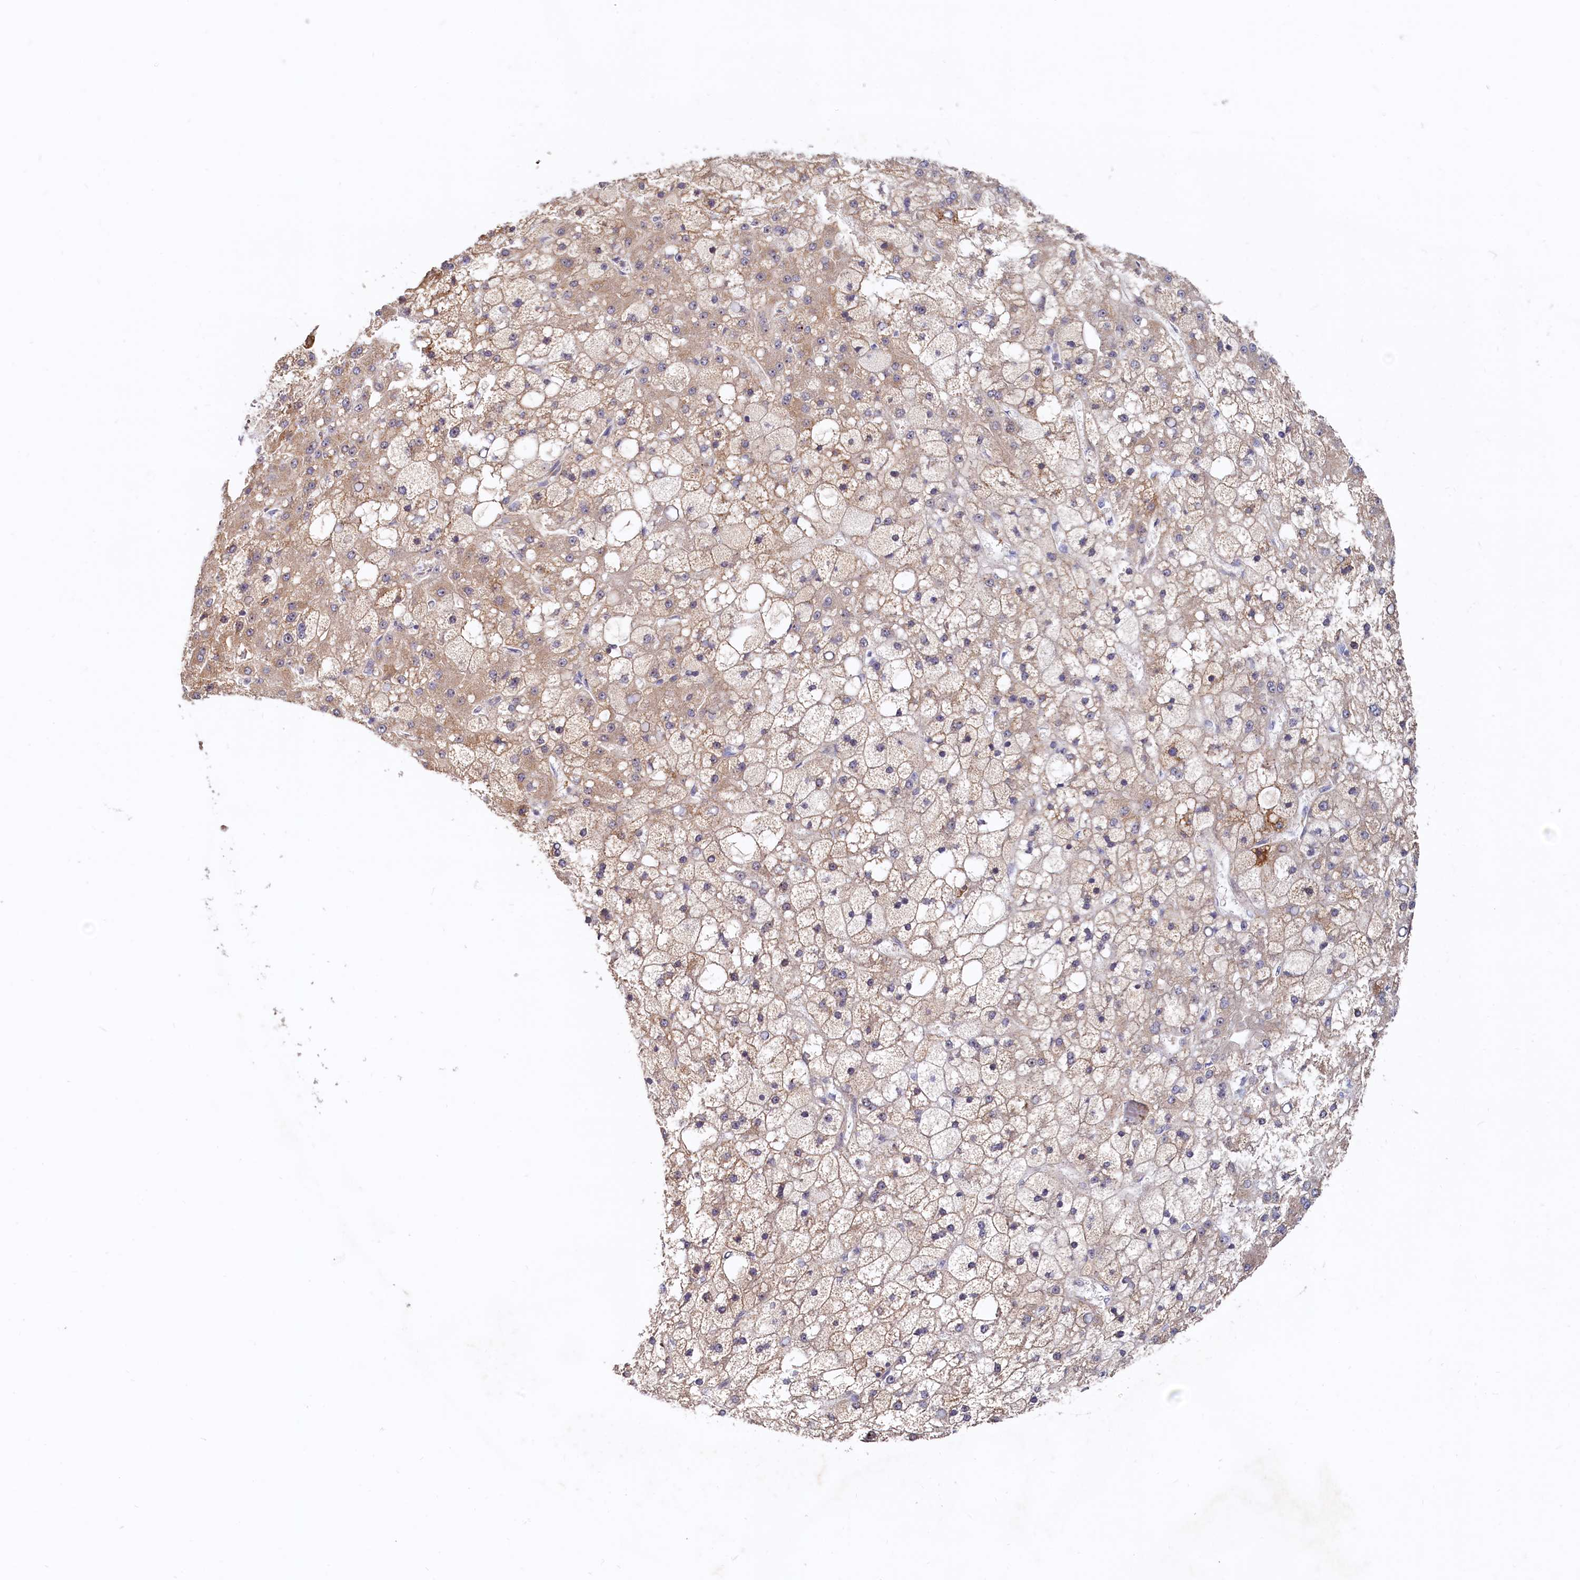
{"staining": {"intensity": "weak", "quantity": ">75%", "location": "cytoplasmic/membranous"}, "tissue": "liver cancer", "cell_type": "Tumor cells", "image_type": "cancer", "snomed": [{"axis": "morphology", "description": "Carcinoma, Hepatocellular, NOS"}, {"axis": "topography", "description": "Liver"}], "caption": "The micrograph reveals immunohistochemical staining of liver cancer (hepatocellular carcinoma). There is weak cytoplasmic/membranous staining is seen in about >75% of tumor cells. The staining was performed using DAB (3,3'-diaminobenzidine) to visualize the protein expression in brown, while the nuclei were stained in blue with hematoxylin (Magnification: 20x).", "gene": "RGS7BP", "patient": {"sex": "male", "age": 67}}